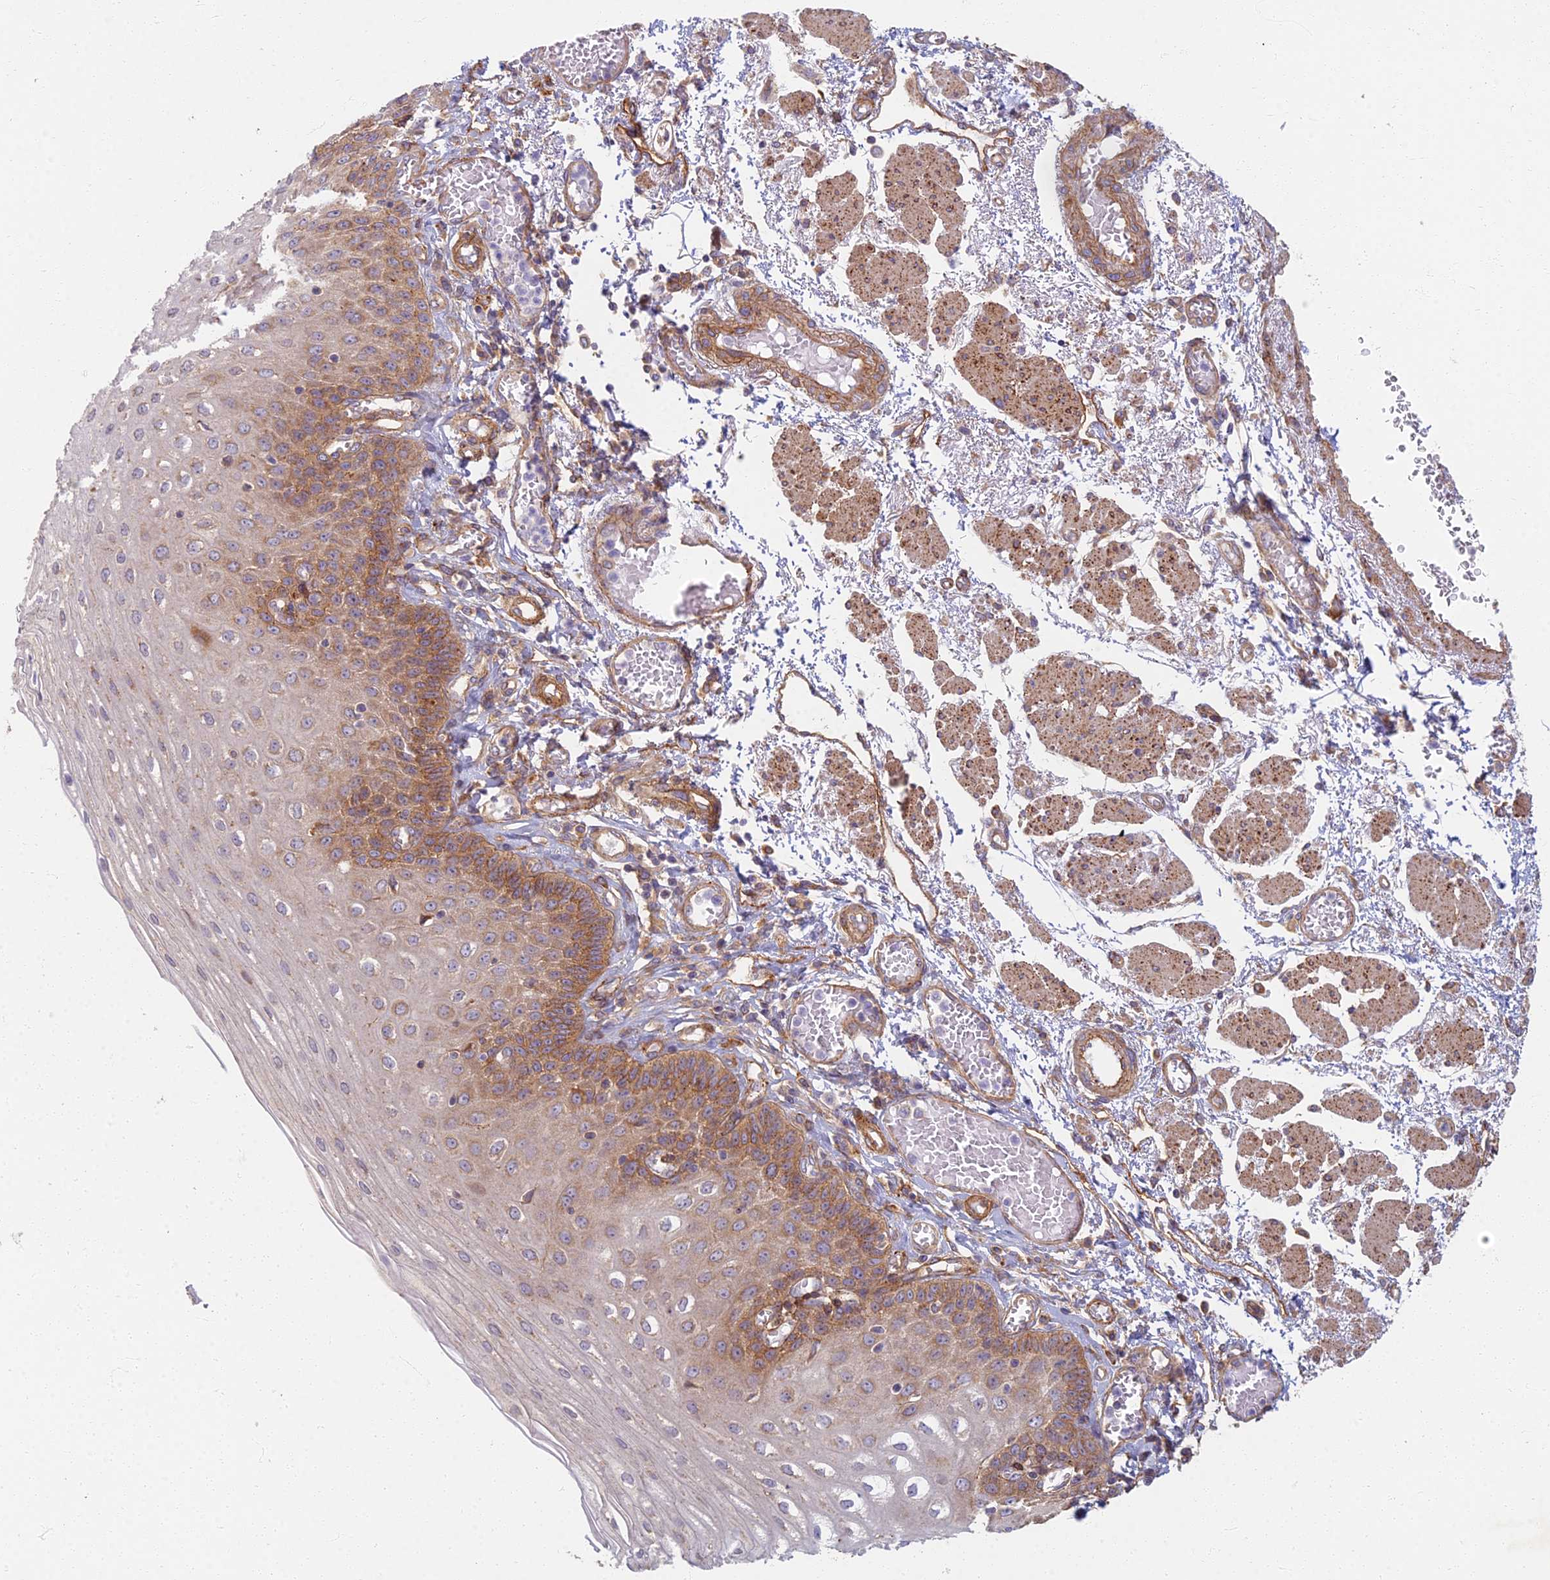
{"staining": {"intensity": "moderate", "quantity": ">75%", "location": "cytoplasmic/membranous"}, "tissue": "esophagus", "cell_type": "Squamous epithelial cells", "image_type": "normal", "snomed": [{"axis": "morphology", "description": "Normal tissue, NOS"}, {"axis": "topography", "description": "Esophagus"}], "caption": "This is a photomicrograph of immunohistochemistry (IHC) staining of benign esophagus, which shows moderate staining in the cytoplasmic/membranous of squamous epithelial cells.", "gene": "RBSN", "patient": {"sex": "male", "age": 81}}